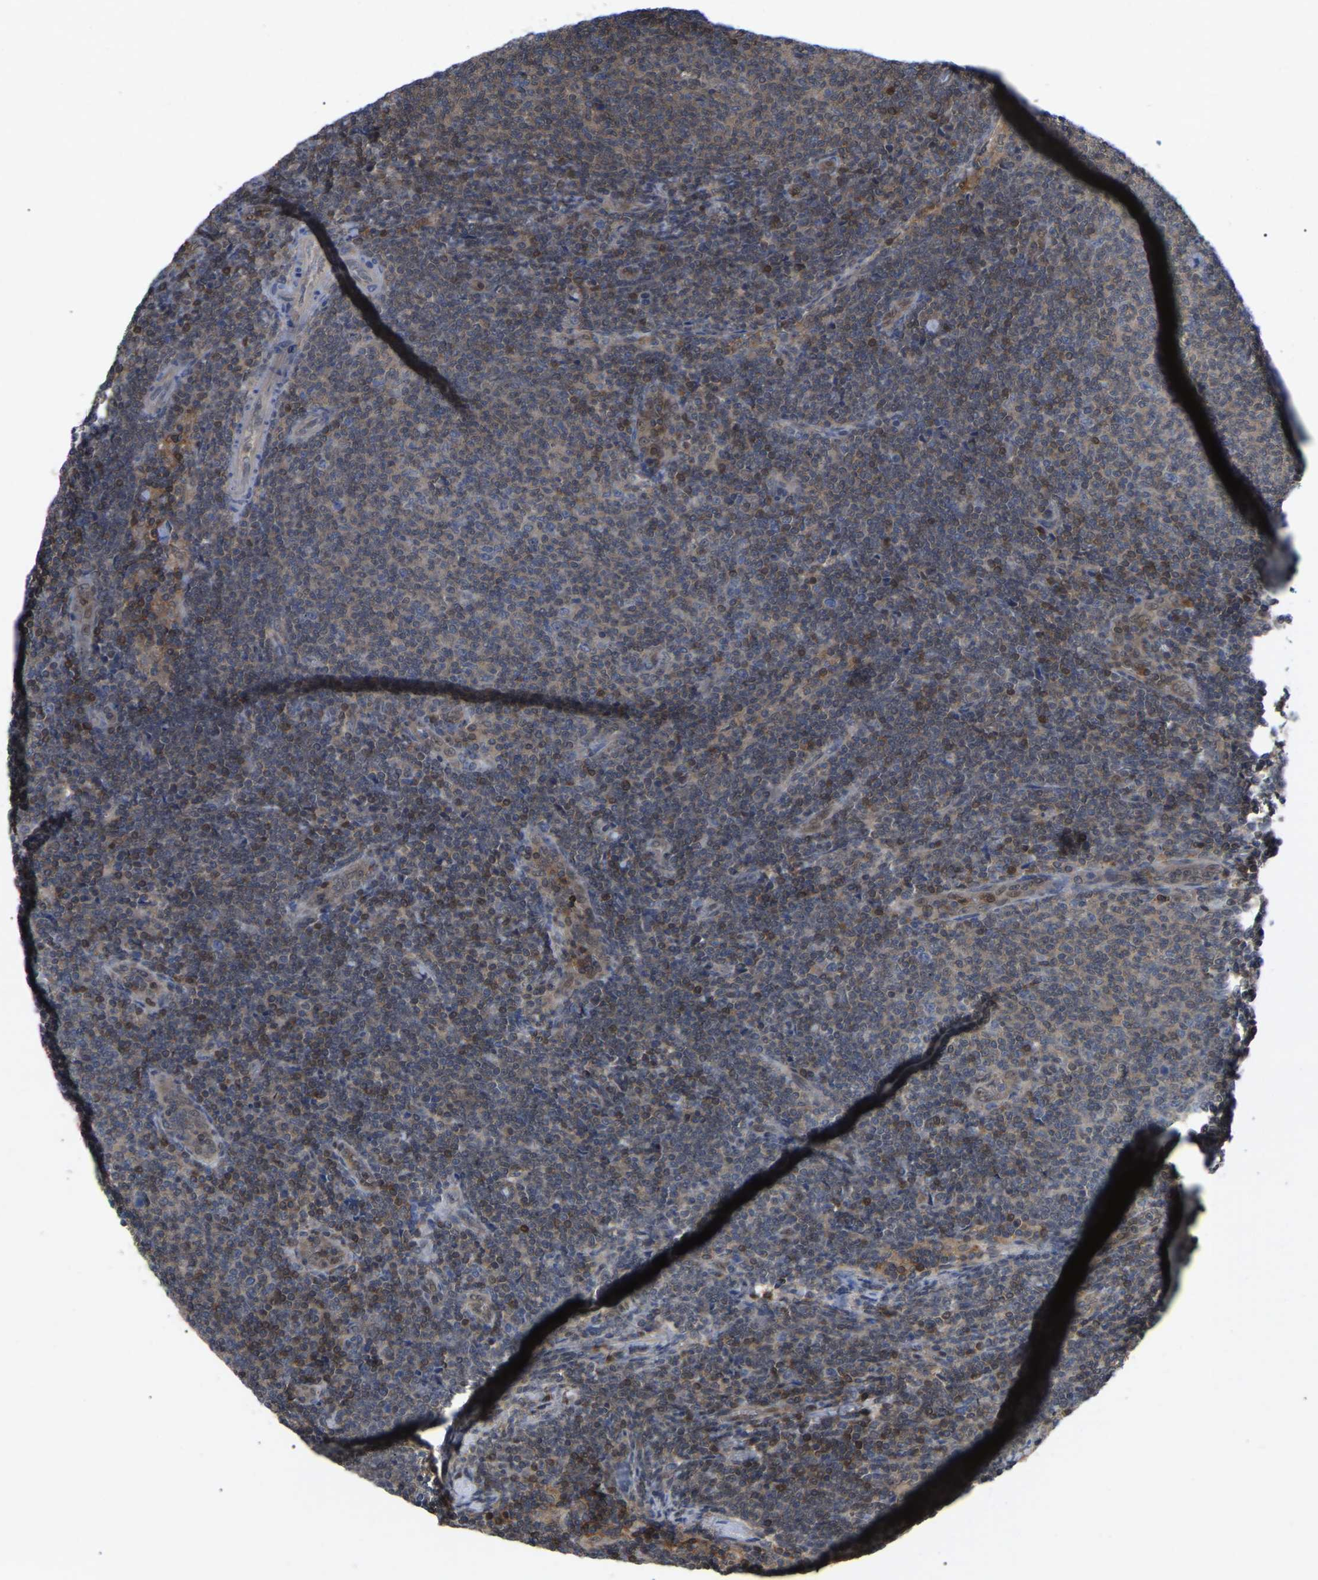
{"staining": {"intensity": "weak", "quantity": "25%-75%", "location": "cytoplasmic/membranous"}, "tissue": "lymphoma", "cell_type": "Tumor cells", "image_type": "cancer", "snomed": [{"axis": "morphology", "description": "Malignant lymphoma, non-Hodgkin's type, Low grade"}, {"axis": "topography", "description": "Lymph node"}], "caption": "Malignant lymphoma, non-Hodgkin's type (low-grade) stained with immunohistochemistry (IHC) exhibits weak cytoplasmic/membranous positivity in approximately 25%-75% of tumor cells.", "gene": "CIT", "patient": {"sex": "male", "age": 66}}